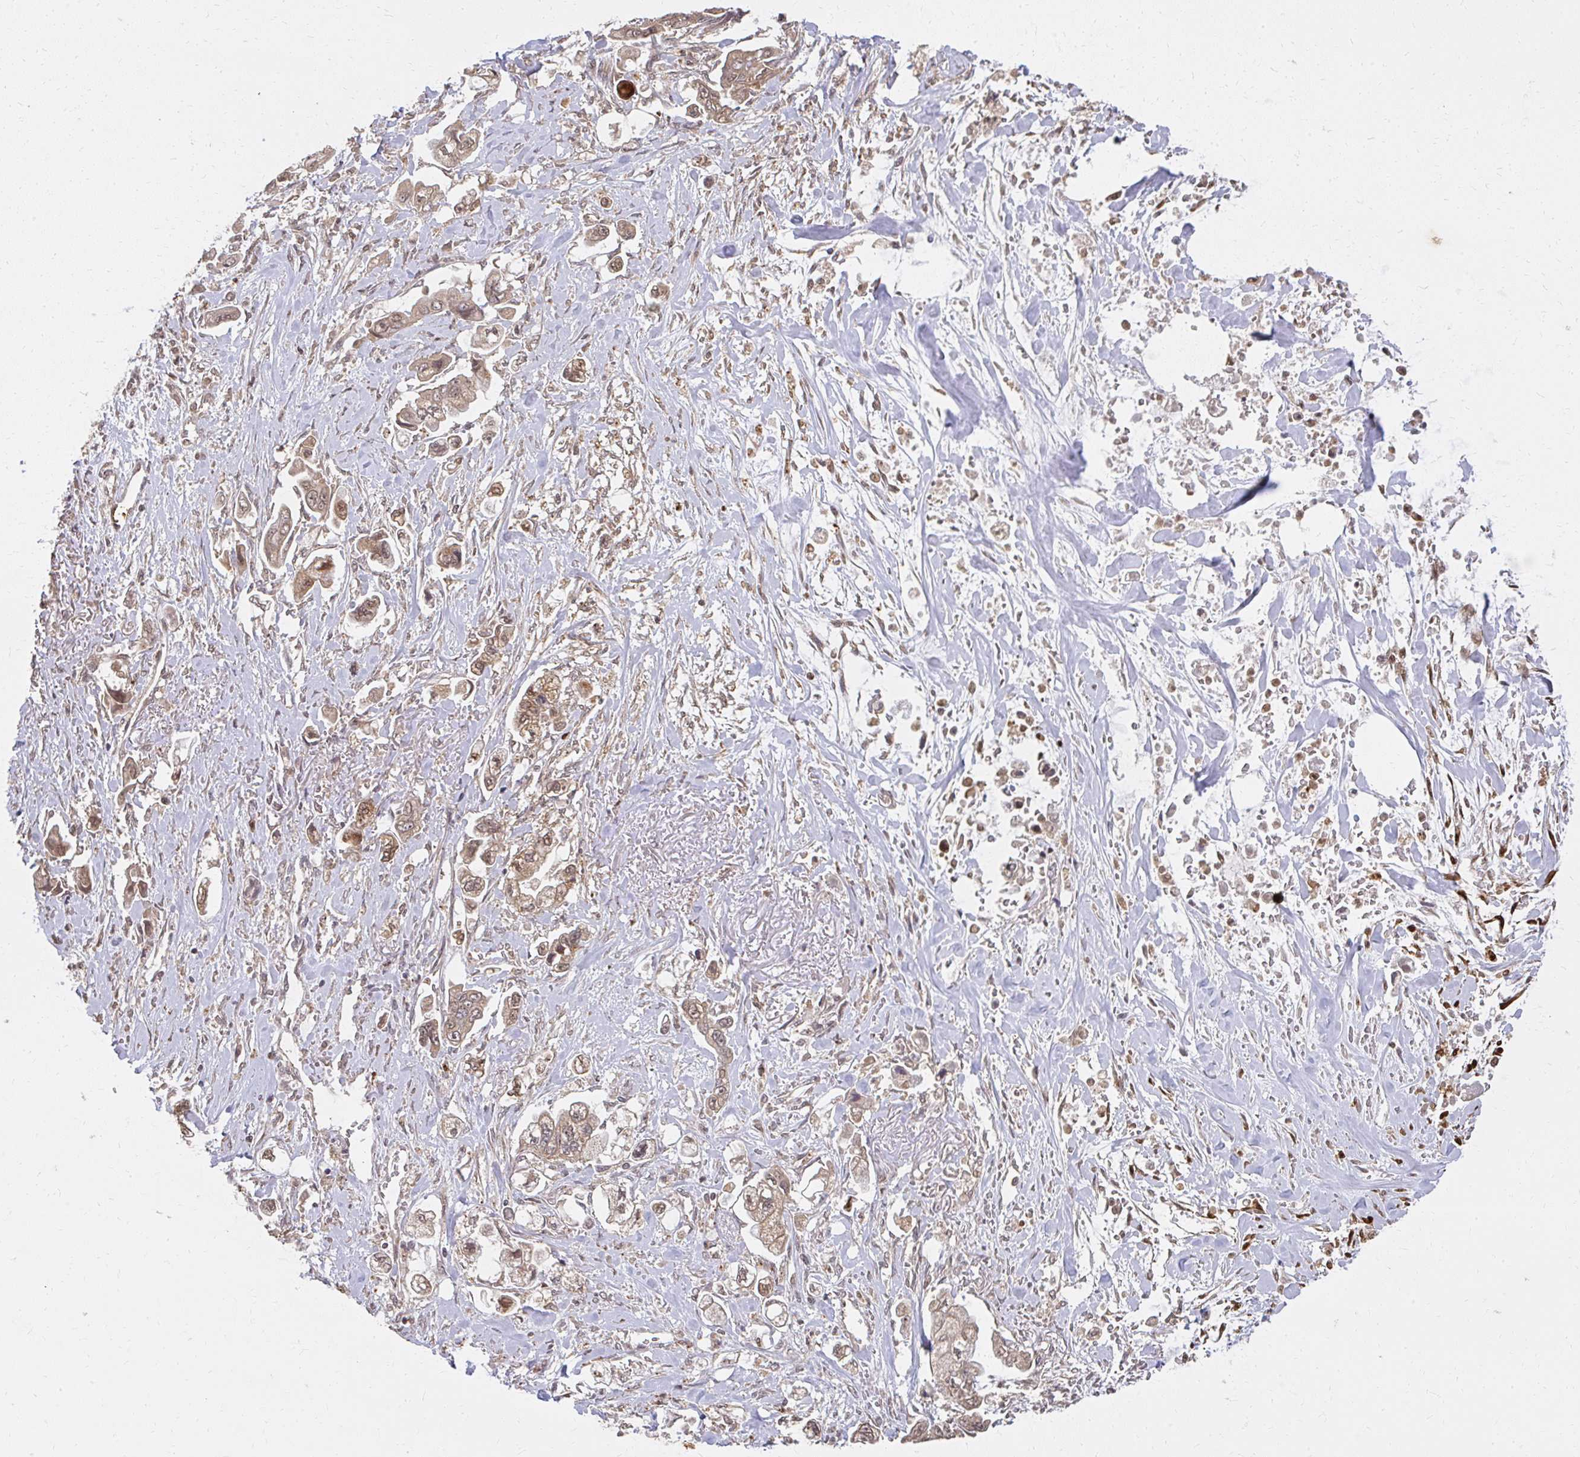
{"staining": {"intensity": "moderate", "quantity": ">75%", "location": "cytoplasmic/membranous,nuclear"}, "tissue": "stomach cancer", "cell_type": "Tumor cells", "image_type": "cancer", "snomed": [{"axis": "morphology", "description": "Adenocarcinoma, NOS"}, {"axis": "topography", "description": "Stomach"}], "caption": "Protein staining of stomach cancer tissue shows moderate cytoplasmic/membranous and nuclear staining in approximately >75% of tumor cells. (IHC, brightfield microscopy, high magnification).", "gene": "LARS2", "patient": {"sex": "male", "age": 62}}